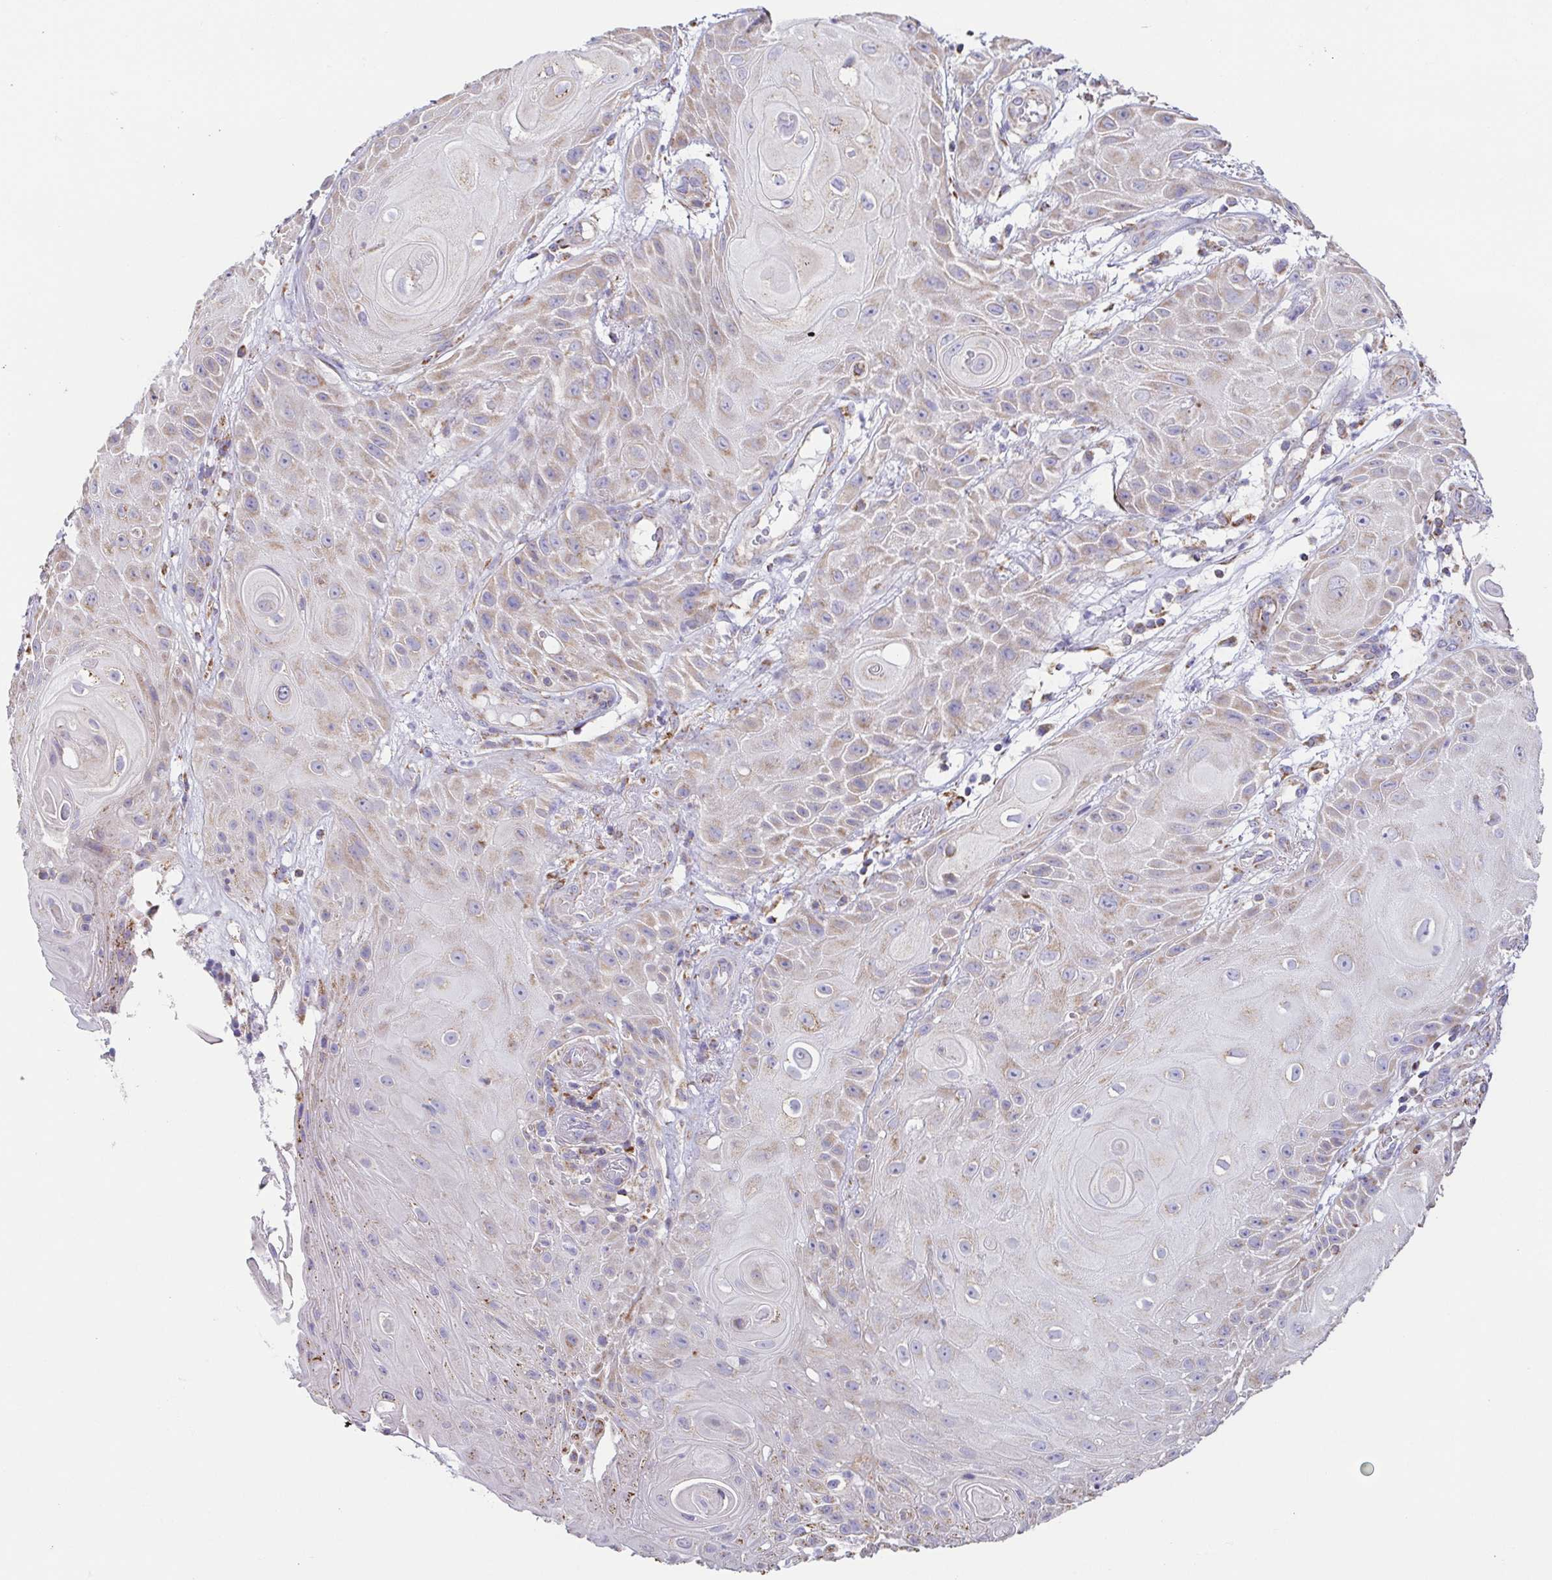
{"staining": {"intensity": "moderate", "quantity": "25%-75%", "location": "cytoplasmic/membranous"}, "tissue": "skin cancer", "cell_type": "Tumor cells", "image_type": "cancer", "snomed": [{"axis": "morphology", "description": "Squamous cell carcinoma, NOS"}, {"axis": "topography", "description": "Skin"}], "caption": "Skin cancer was stained to show a protein in brown. There is medium levels of moderate cytoplasmic/membranous expression in approximately 25%-75% of tumor cells. (IHC, brightfield microscopy, high magnification).", "gene": "GINM1", "patient": {"sex": "male", "age": 62}}